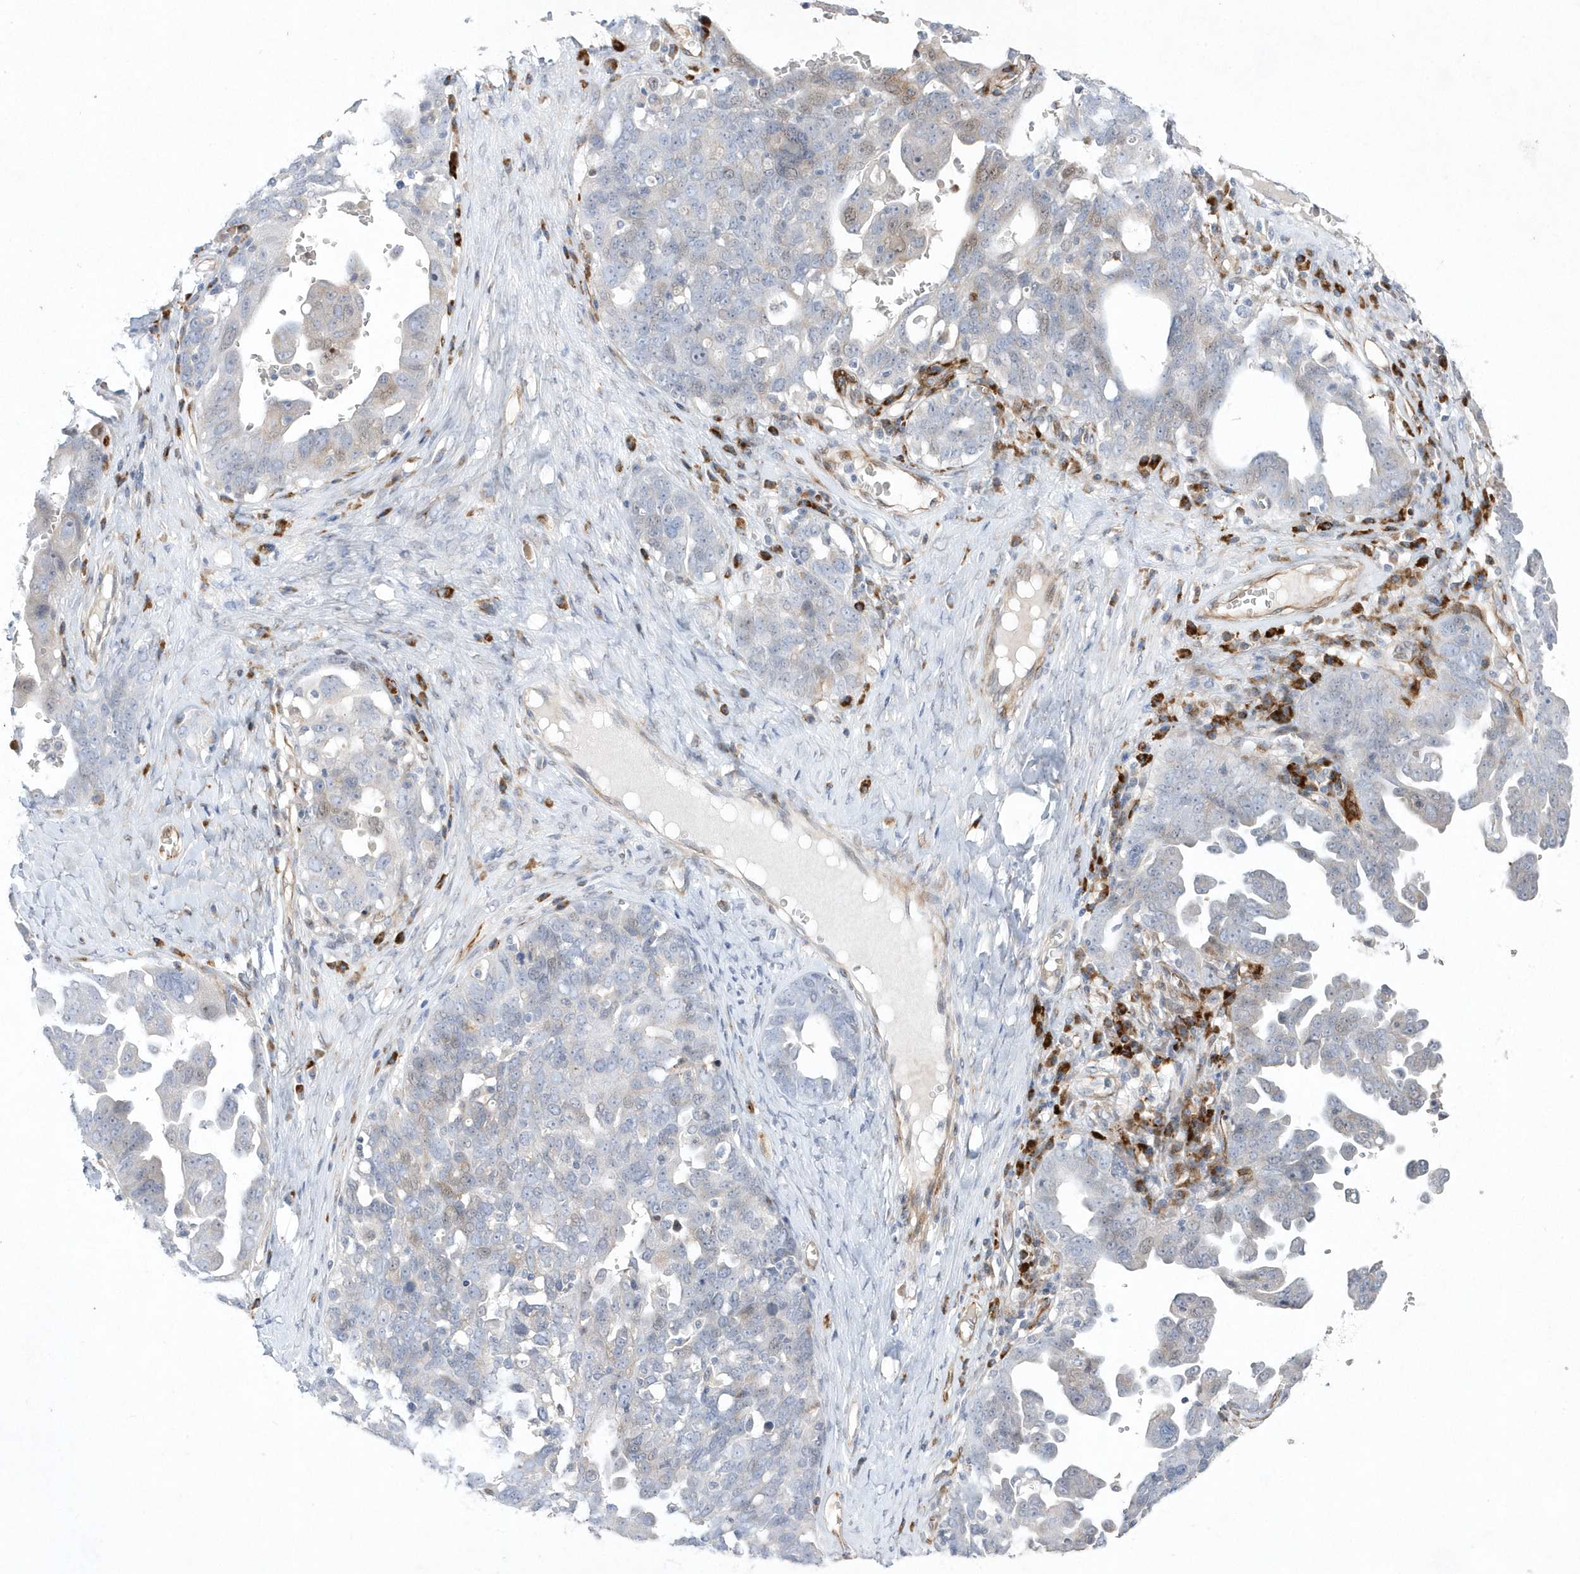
{"staining": {"intensity": "negative", "quantity": "none", "location": "none"}, "tissue": "ovarian cancer", "cell_type": "Tumor cells", "image_type": "cancer", "snomed": [{"axis": "morphology", "description": "Carcinoma, endometroid"}, {"axis": "topography", "description": "Ovary"}], "caption": "Endometroid carcinoma (ovarian) stained for a protein using immunohistochemistry (IHC) exhibits no positivity tumor cells.", "gene": "TMEM132B", "patient": {"sex": "female", "age": 62}}